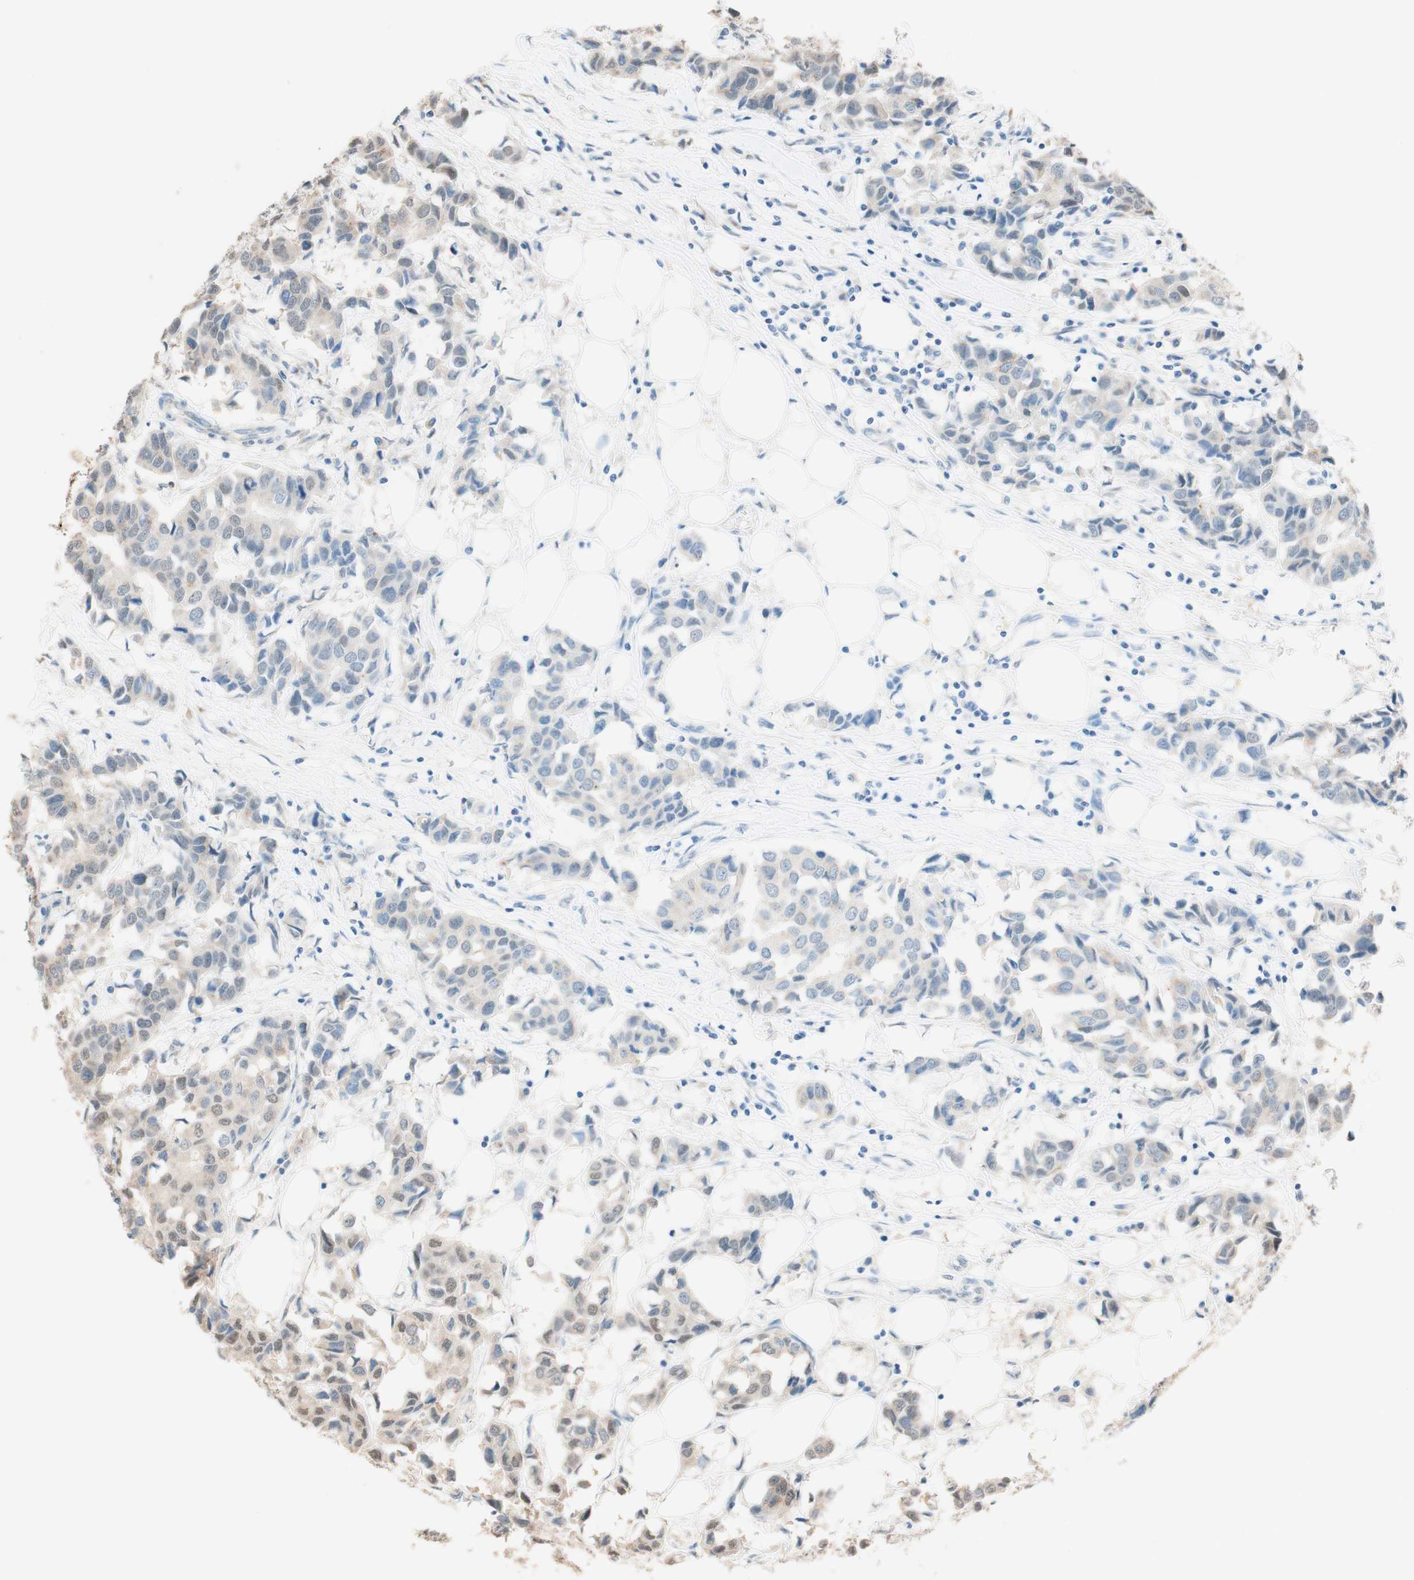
{"staining": {"intensity": "moderate", "quantity": ">75%", "location": "cytoplasmic/membranous"}, "tissue": "breast cancer", "cell_type": "Tumor cells", "image_type": "cancer", "snomed": [{"axis": "morphology", "description": "Duct carcinoma"}, {"axis": "topography", "description": "Breast"}], "caption": "This is an image of immunohistochemistry (IHC) staining of invasive ductal carcinoma (breast), which shows moderate expression in the cytoplasmic/membranous of tumor cells.", "gene": "CCNC", "patient": {"sex": "female", "age": 80}}